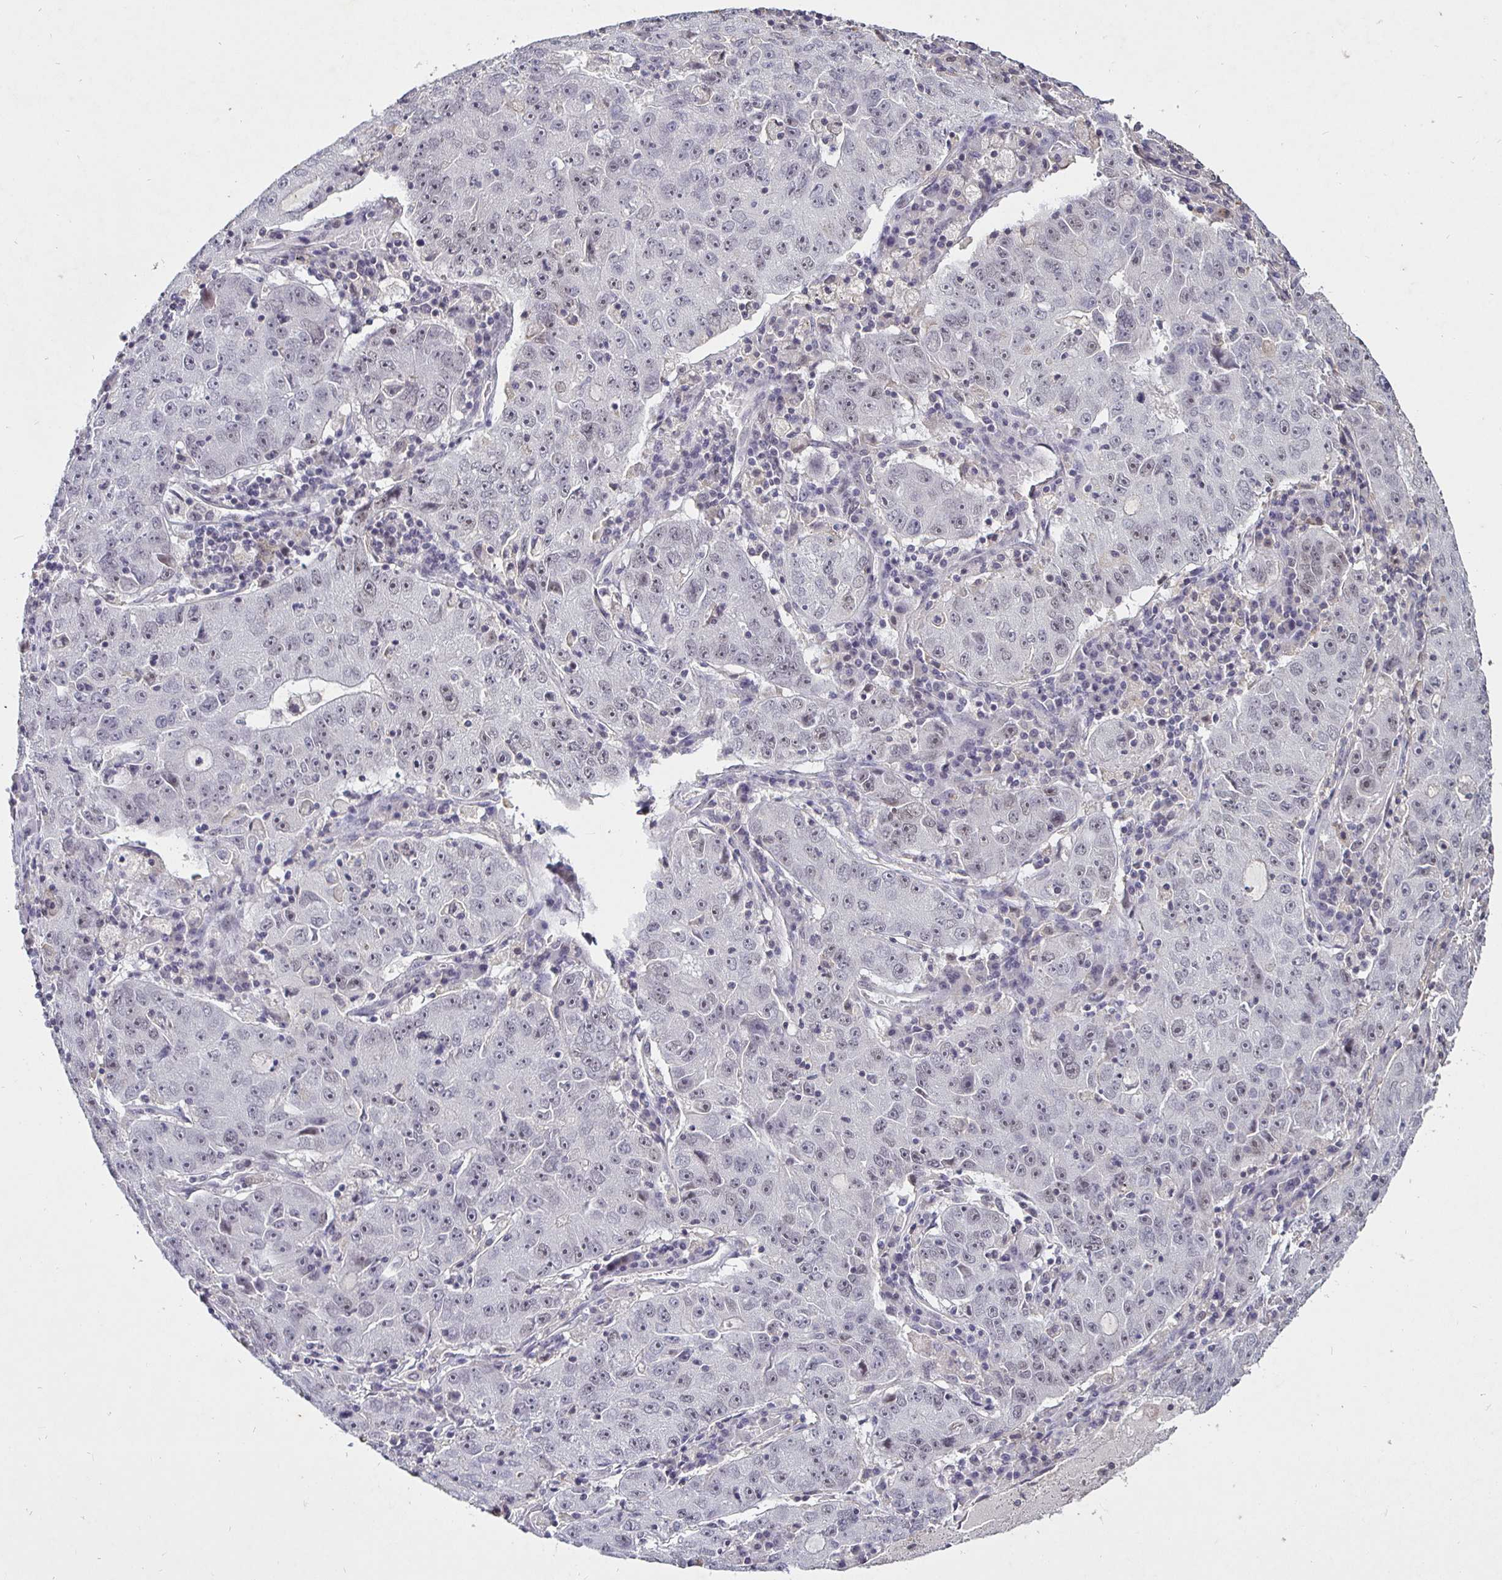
{"staining": {"intensity": "negative", "quantity": "none", "location": "none"}, "tissue": "lung cancer", "cell_type": "Tumor cells", "image_type": "cancer", "snomed": [{"axis": "morphology", "description": "Normal morphology"}, {"axis": "morphology", "description": "Adenocarcinoma, NOS"}, {"axis": "topography", "description": "Lymph node"}, {"axis": "topography", "description": "Lung"}], "caption": "An immunohistochemistry (IHC) histopathology image of adenocarcinoma (lung) is shown. There is no staining in tumor cells of adenocarcinoma (lung).", "gene": "MLH1", "patient": {"sex": "female", "age": 57}}